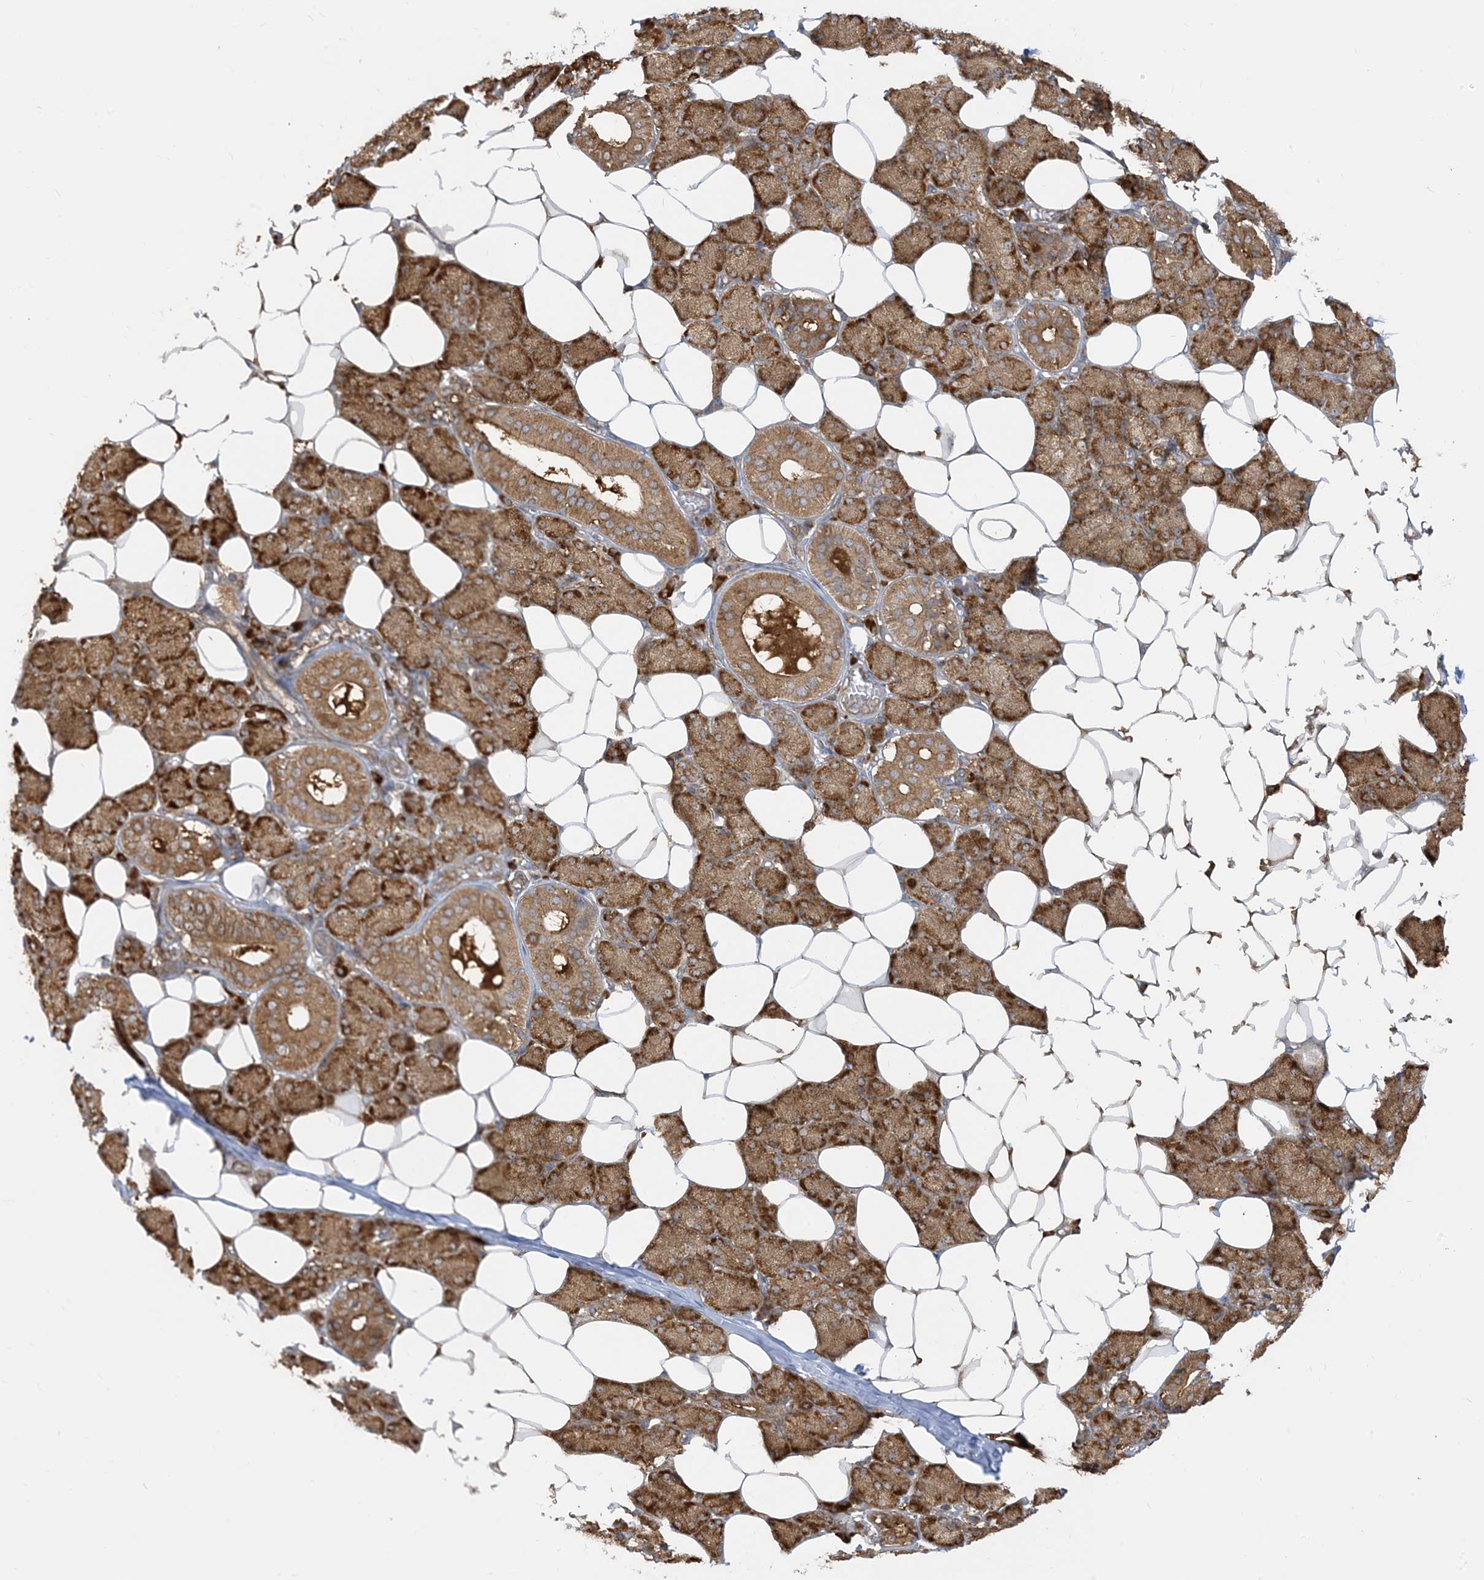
{"staining": {"intensity": "strong", "quantity": ">75%", "location": "cytoplasmic/membranous"}, "tissue": "salivary gland", "cell_type": "Glandular cells", "image_type": "normal", "snomed": [{"axis": "morphology", "description": "Normal tissue, NOS"}, {"axis": "topography", "description": "Salivary gland"}], "caption": "Immunohistochemistry micrograph of normal salivary gland: human salivary gland stained using immunohistochemistry shows high levels of strong protein expression localized specifically in the cytoplasmic/membranous of glandular cells, appearing as a cytoplasmic/membranous brown color.", "gene": "SRP72", "patient": {"sex": "female", "age": 33}}